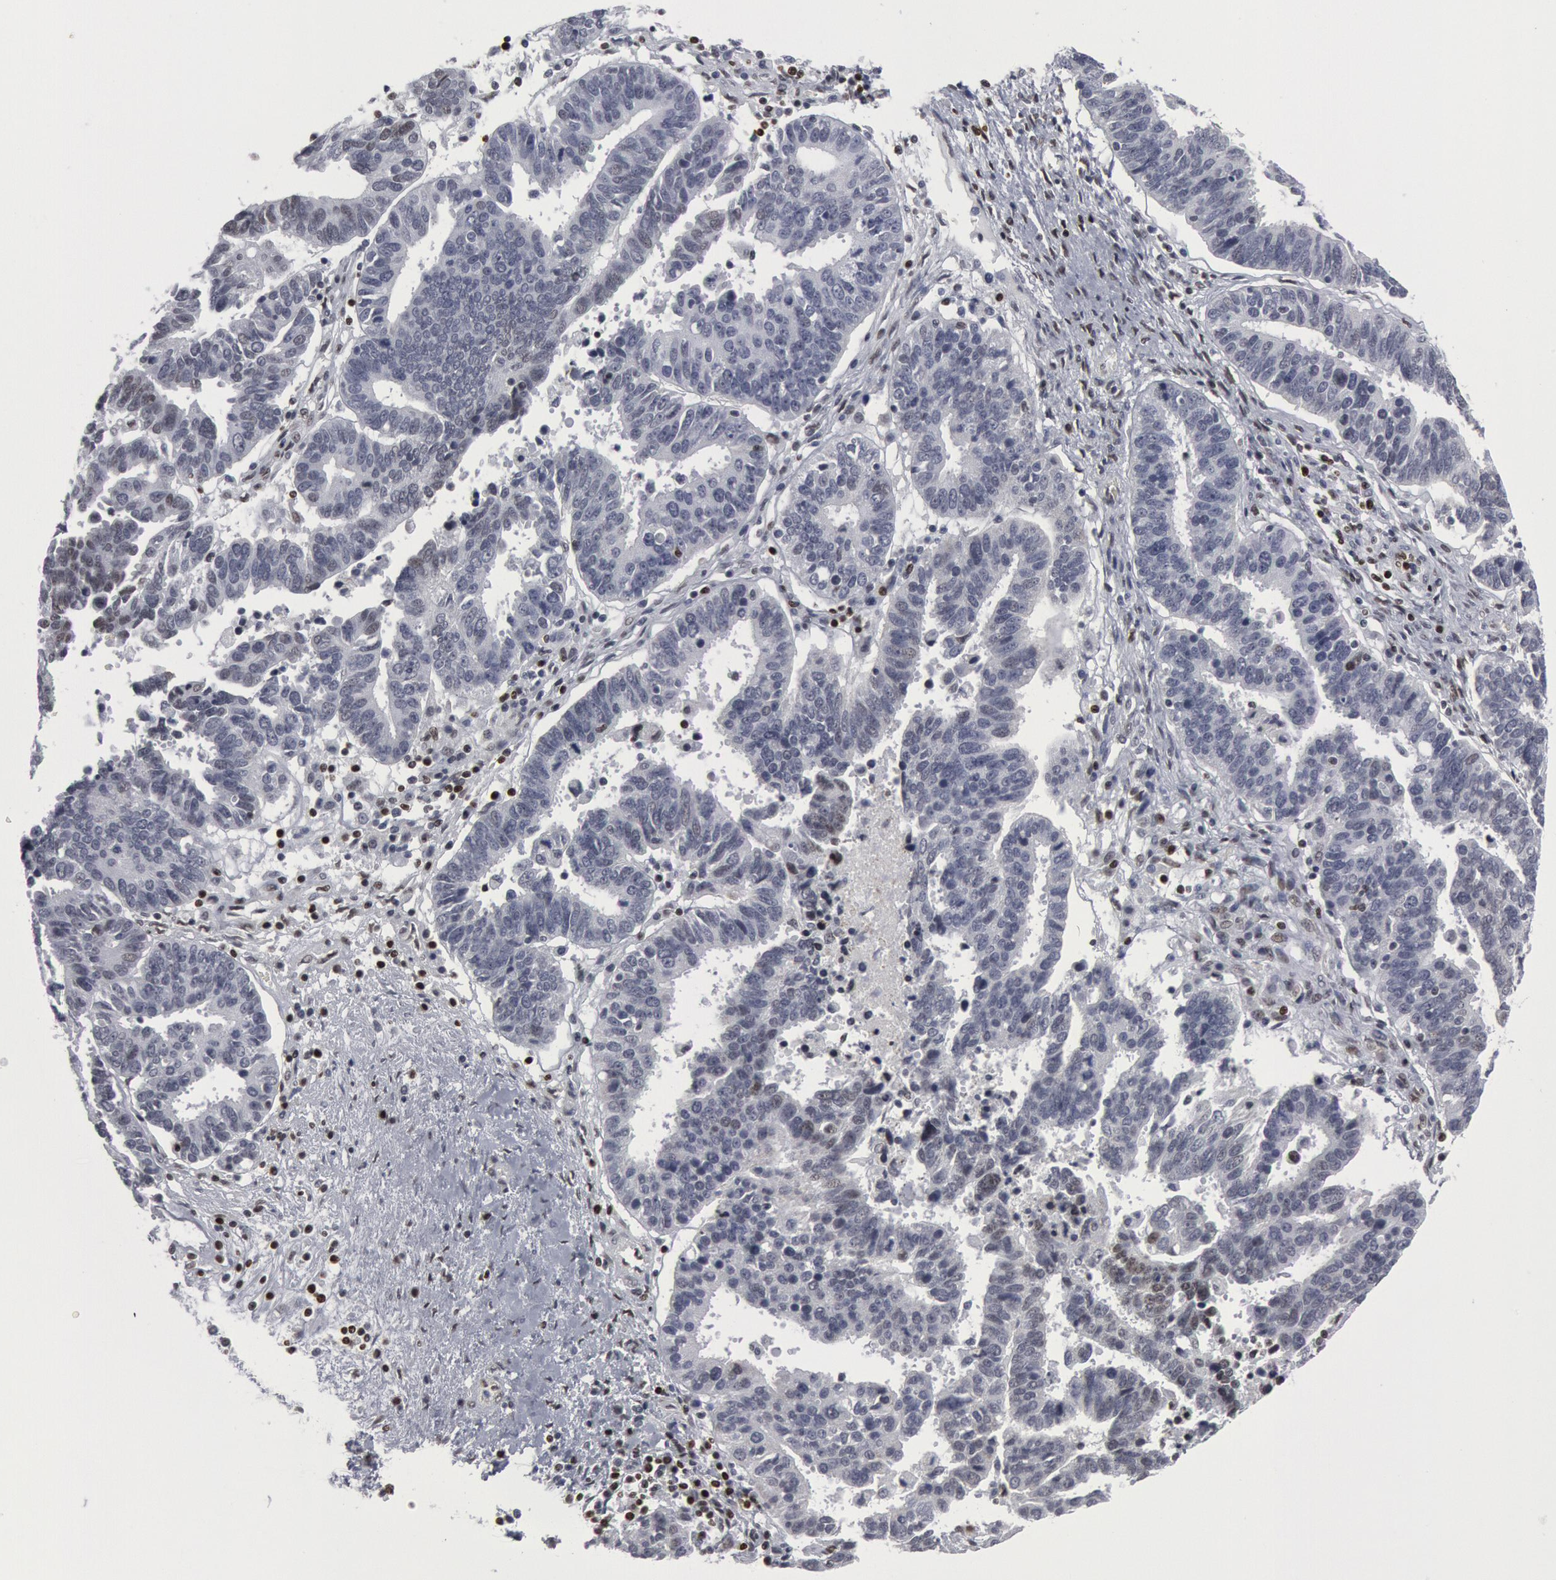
{"staining": {"intensity": "negative", "quantity": "none", "location": "none"}, "tissue": "ovarian cancer", "cell_type": "Tumor cells", "image_type": "cancer", "snomed": [{"axis": "morphology", "description": "Carcinoma, endometroid"}, {"axis": "morphology", "description": "Cystadenocarcinoma, serous, NOS"}, {"axis": "topography", "description": "Ovary"}], "caption": "Immunohistochemistry image of human ovarian cancer (endometroid carcinoma) stained for a protein (brown), which displays no positivity in tumor cells.", "gene": "MECP2", "patient": {"sex": "female", "age": 45}}